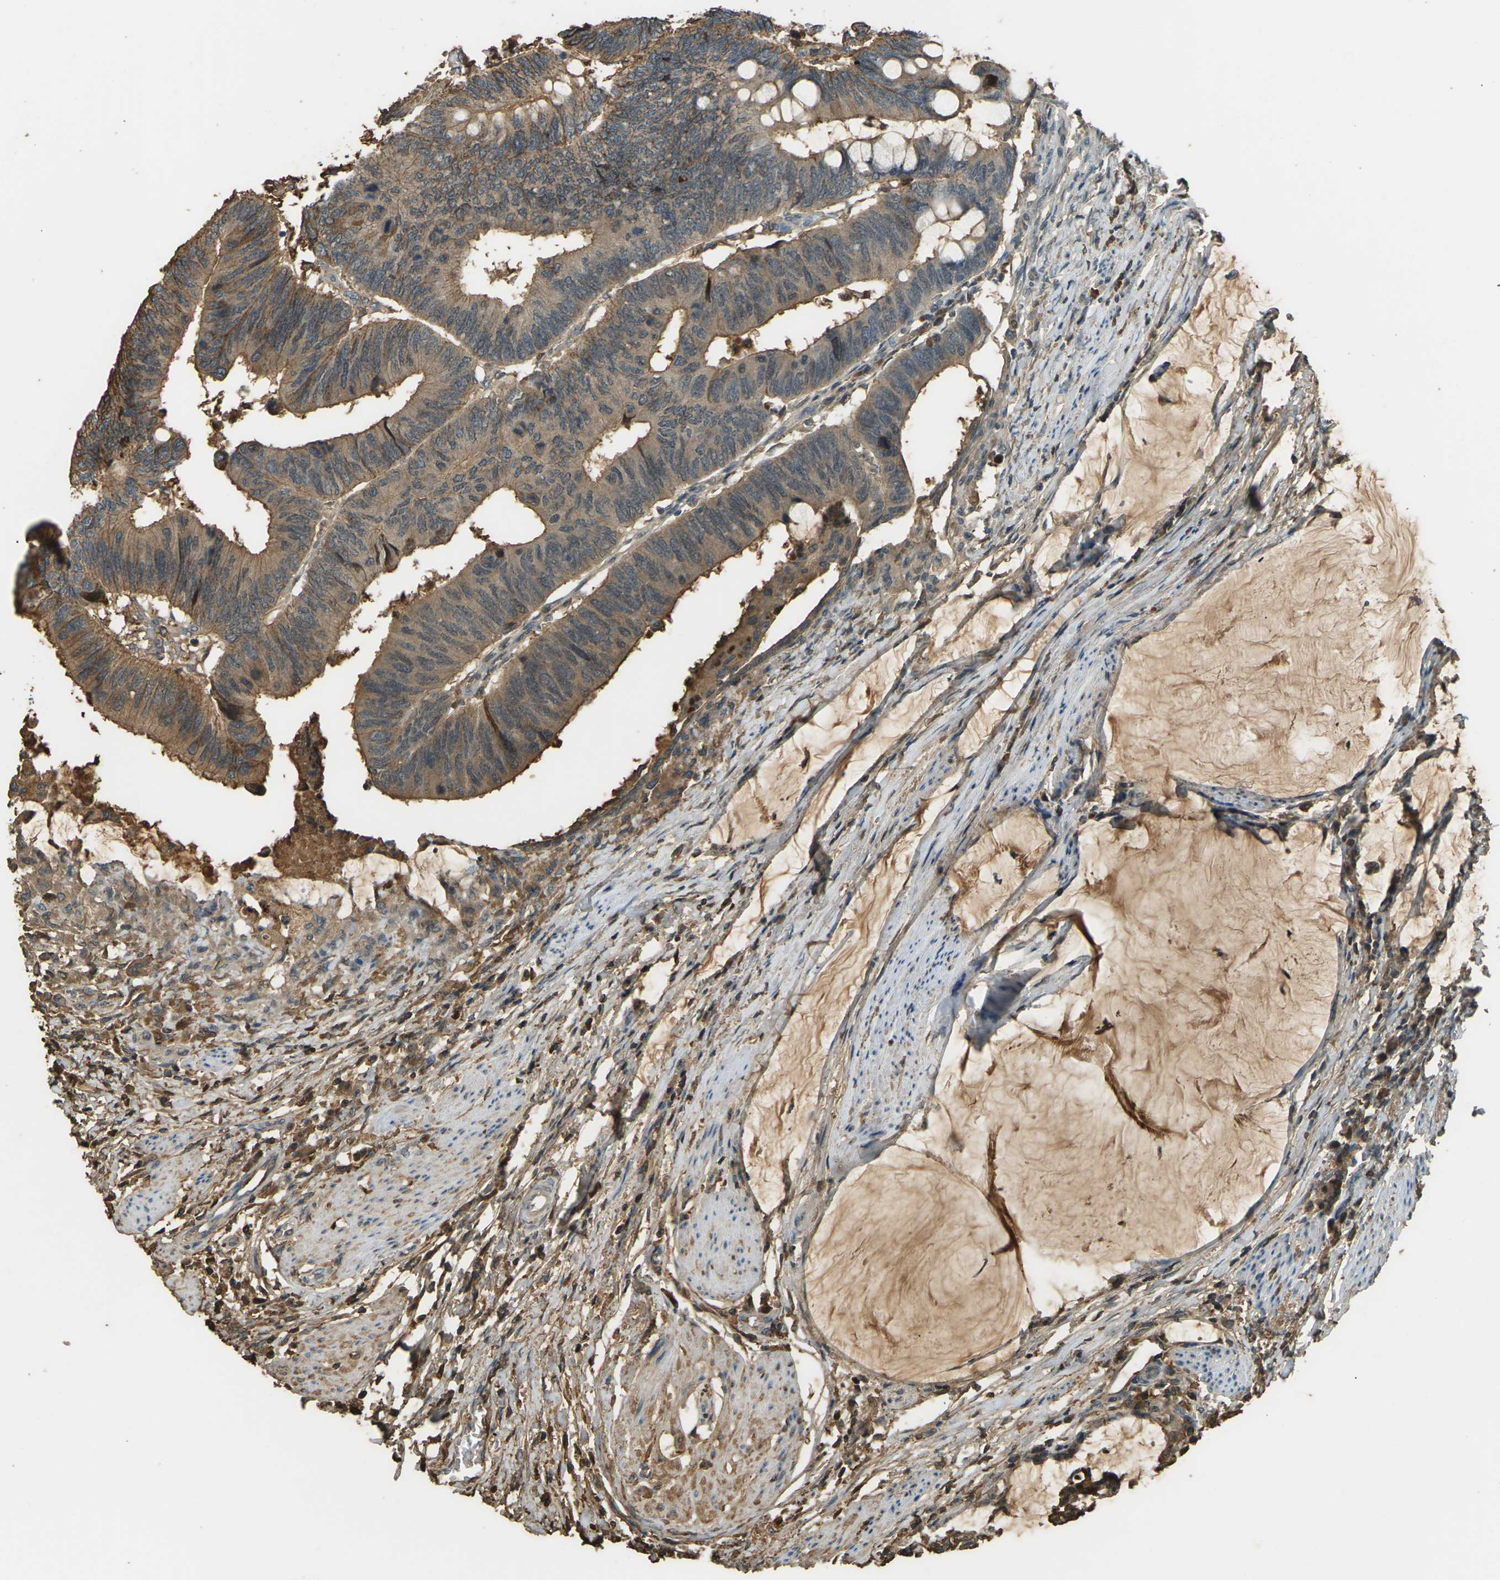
{"staining": {"intensity": "strong", "quantity": "25%-75%", "location": "cytoplasmic/membranous"}, "tissue": "colorectal cancer", "cell_type": "Tumor cells", "image_type": "cancer", "snomed": [{"axis": "morphology", "description": "Normal tissue, NOS"}, {"axis": "morphology", "description": "Adenocarcinoma, NOS"}, {"axis": "topography", "description": "Rectum"}, {"axis": "topography", "description": "Peripheral nerve tissue"}], "caption": "Colorectal cancer (adenocarcinoma) stained for a protein (brown) displays strong cytoplasmic/membranous positive positivity in about 25%-75% of tumor cells.", "gene": "CYP1B1", "patient": {"sex": "male", "age": 92}}